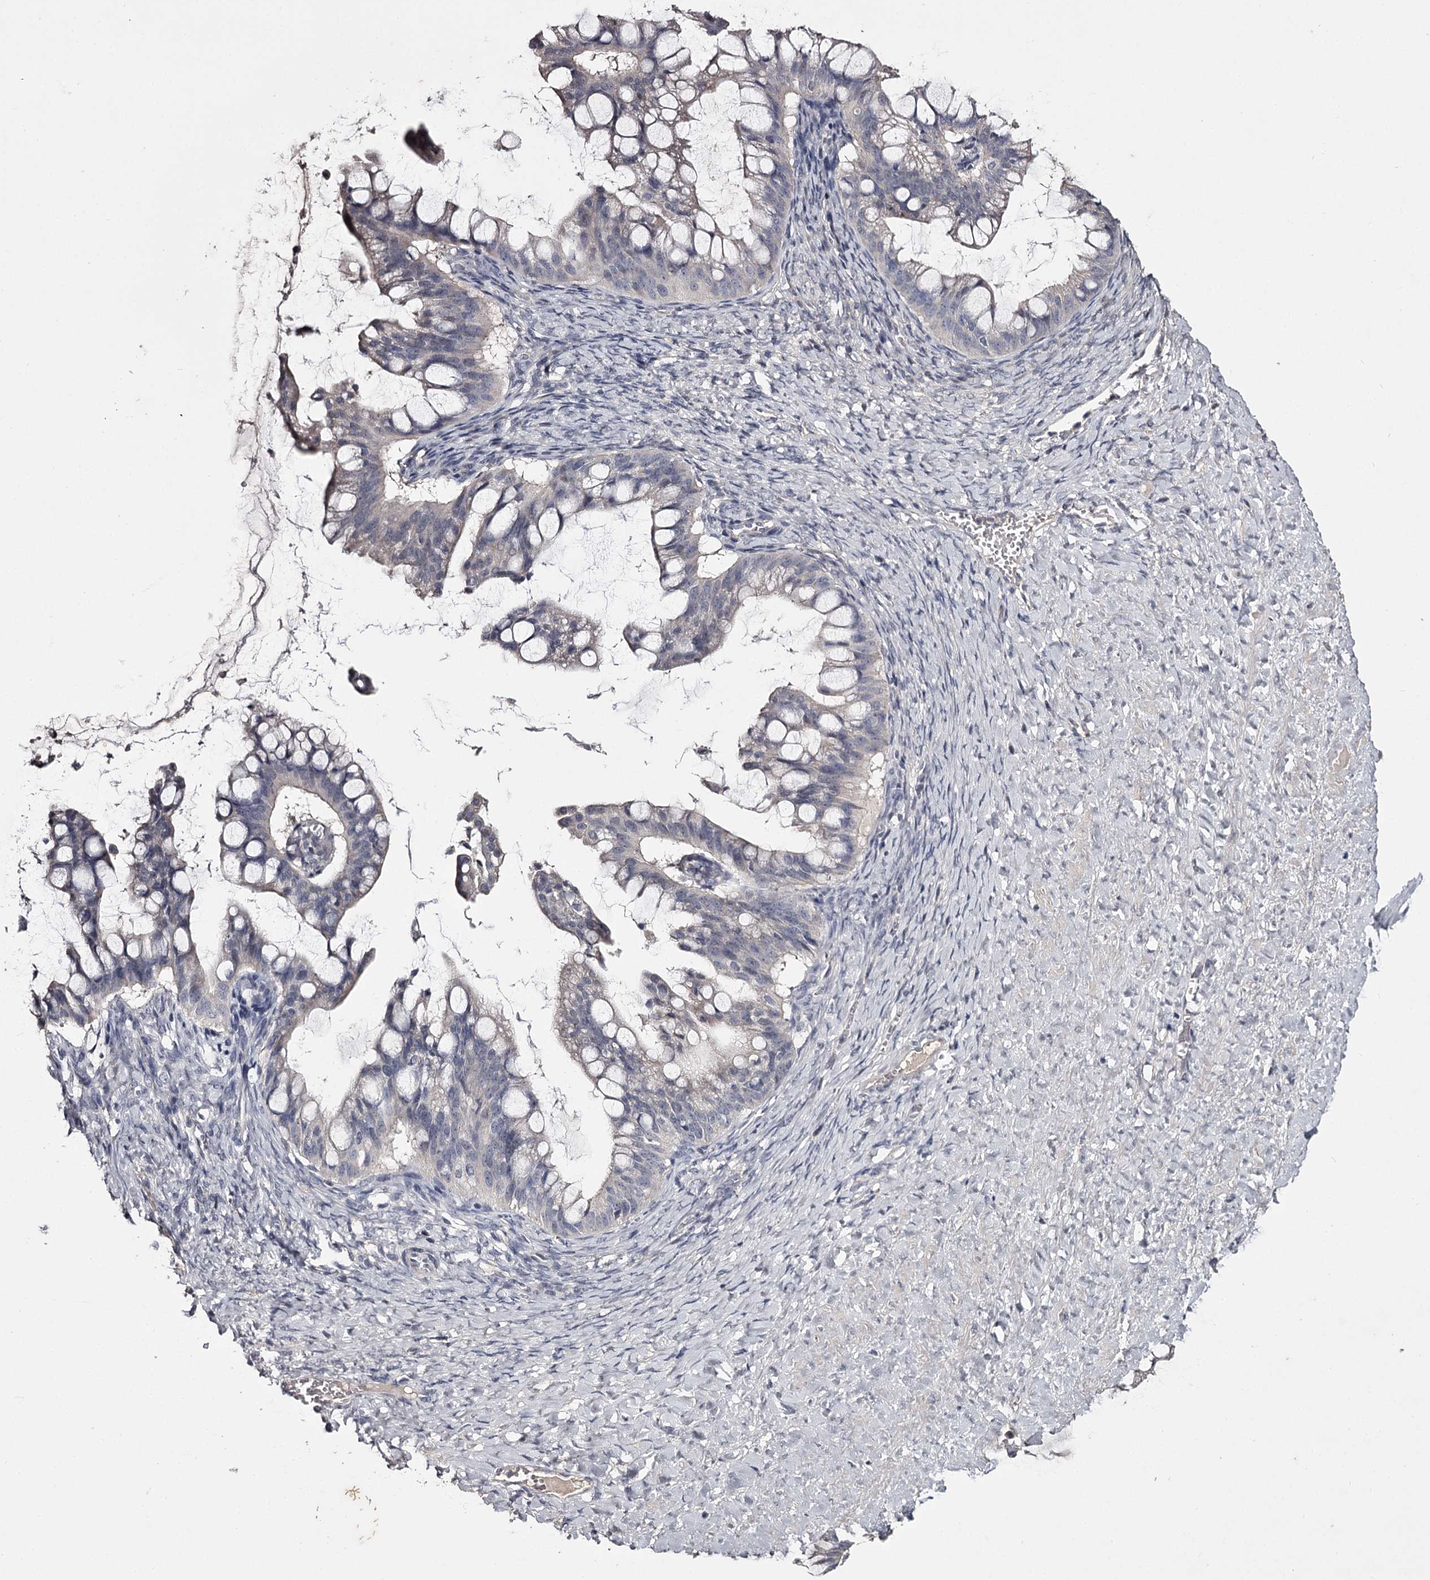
{"staining": {"intensity": "negative", "quantity": "none", "location": "none"}, "tissue": "ovarian cancer", "cell_type": "Tumor cells", "image_type": "cancer", "snomed": [{"axis": "morphology", "description": "Cystadenocarcinoma, mucinous, NOS"}, {"axis": "topography", "description": "Ovary"}], "caption": "Tumor cells are negative for protein expression in human ovarian cancer (mucinous cystadenocarcinoma).", "gene": "PRM2", "patient": {"sex": "female", "age": 73}}